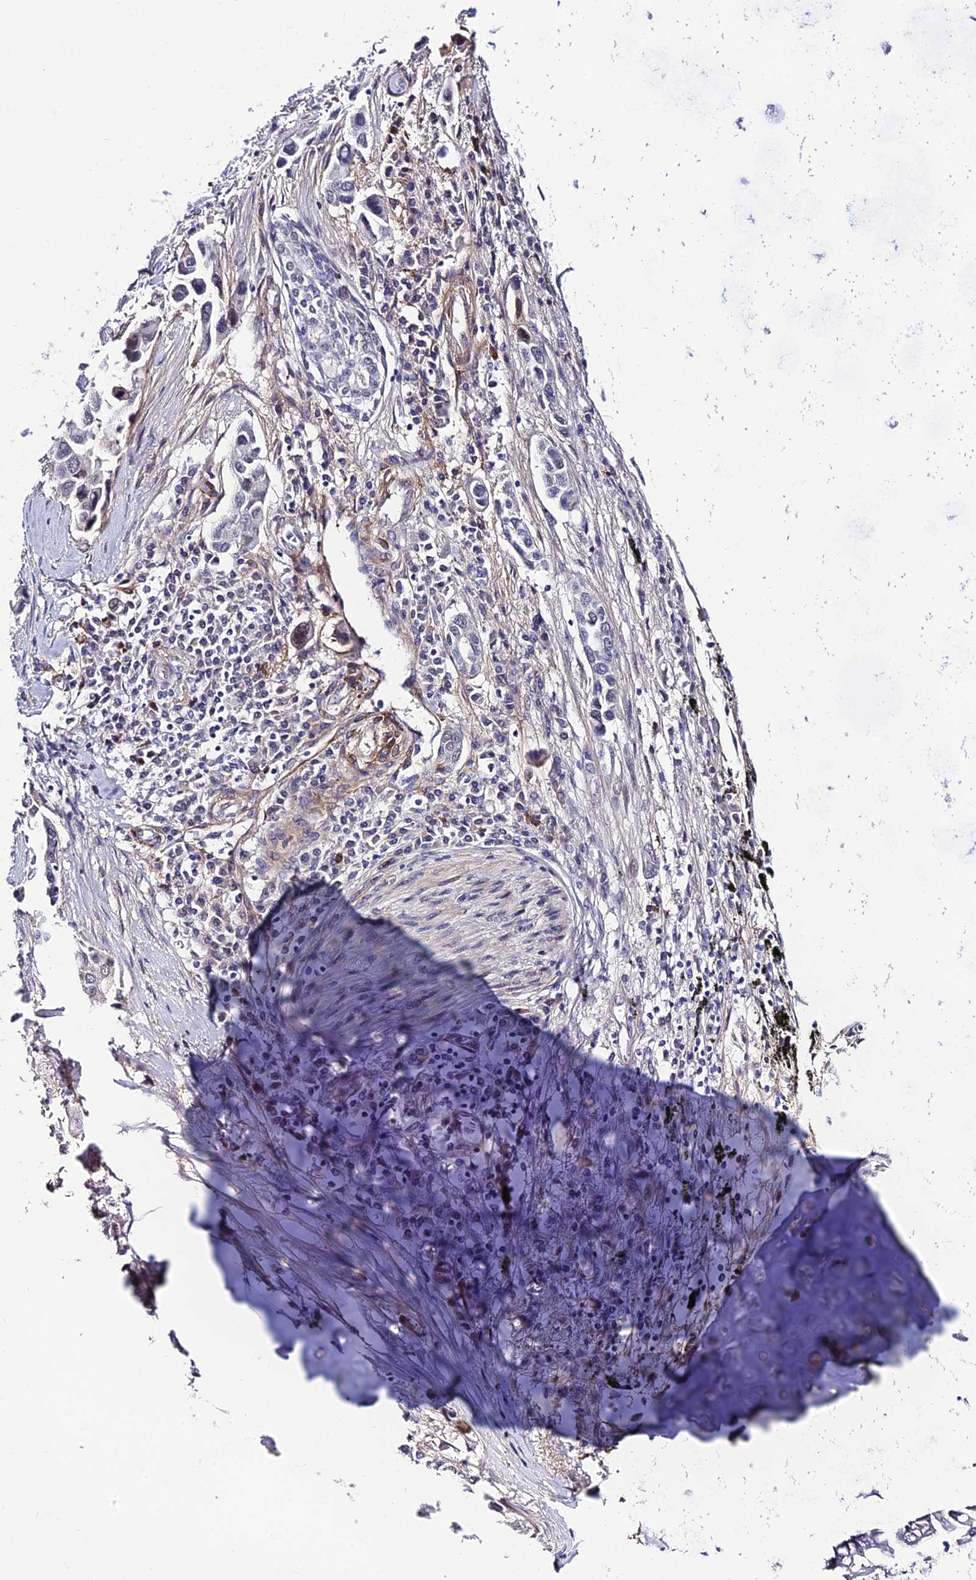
{"staining": {"intensity": "moderate", "quantity": "<25%", "location": "cytoplasmic/membranous"}, "tissue": "lung cancer", "cell_type": "Tumor cells", "image_type": "cancer", "snomed": [{"axis": "morphology", "description": "Adenocarcinoma, NOS"}, {"axis": "topography", "description": "Lung"}], "caption": "Lung cancer (adenocarcinoma) was stained to show a protein in brown. There is low levels of moderate cytoplasmic/membranous expression in about <25% of tumor cells.", "gene": "SYT15", "patient": {"sex": "female", "age": 76}}